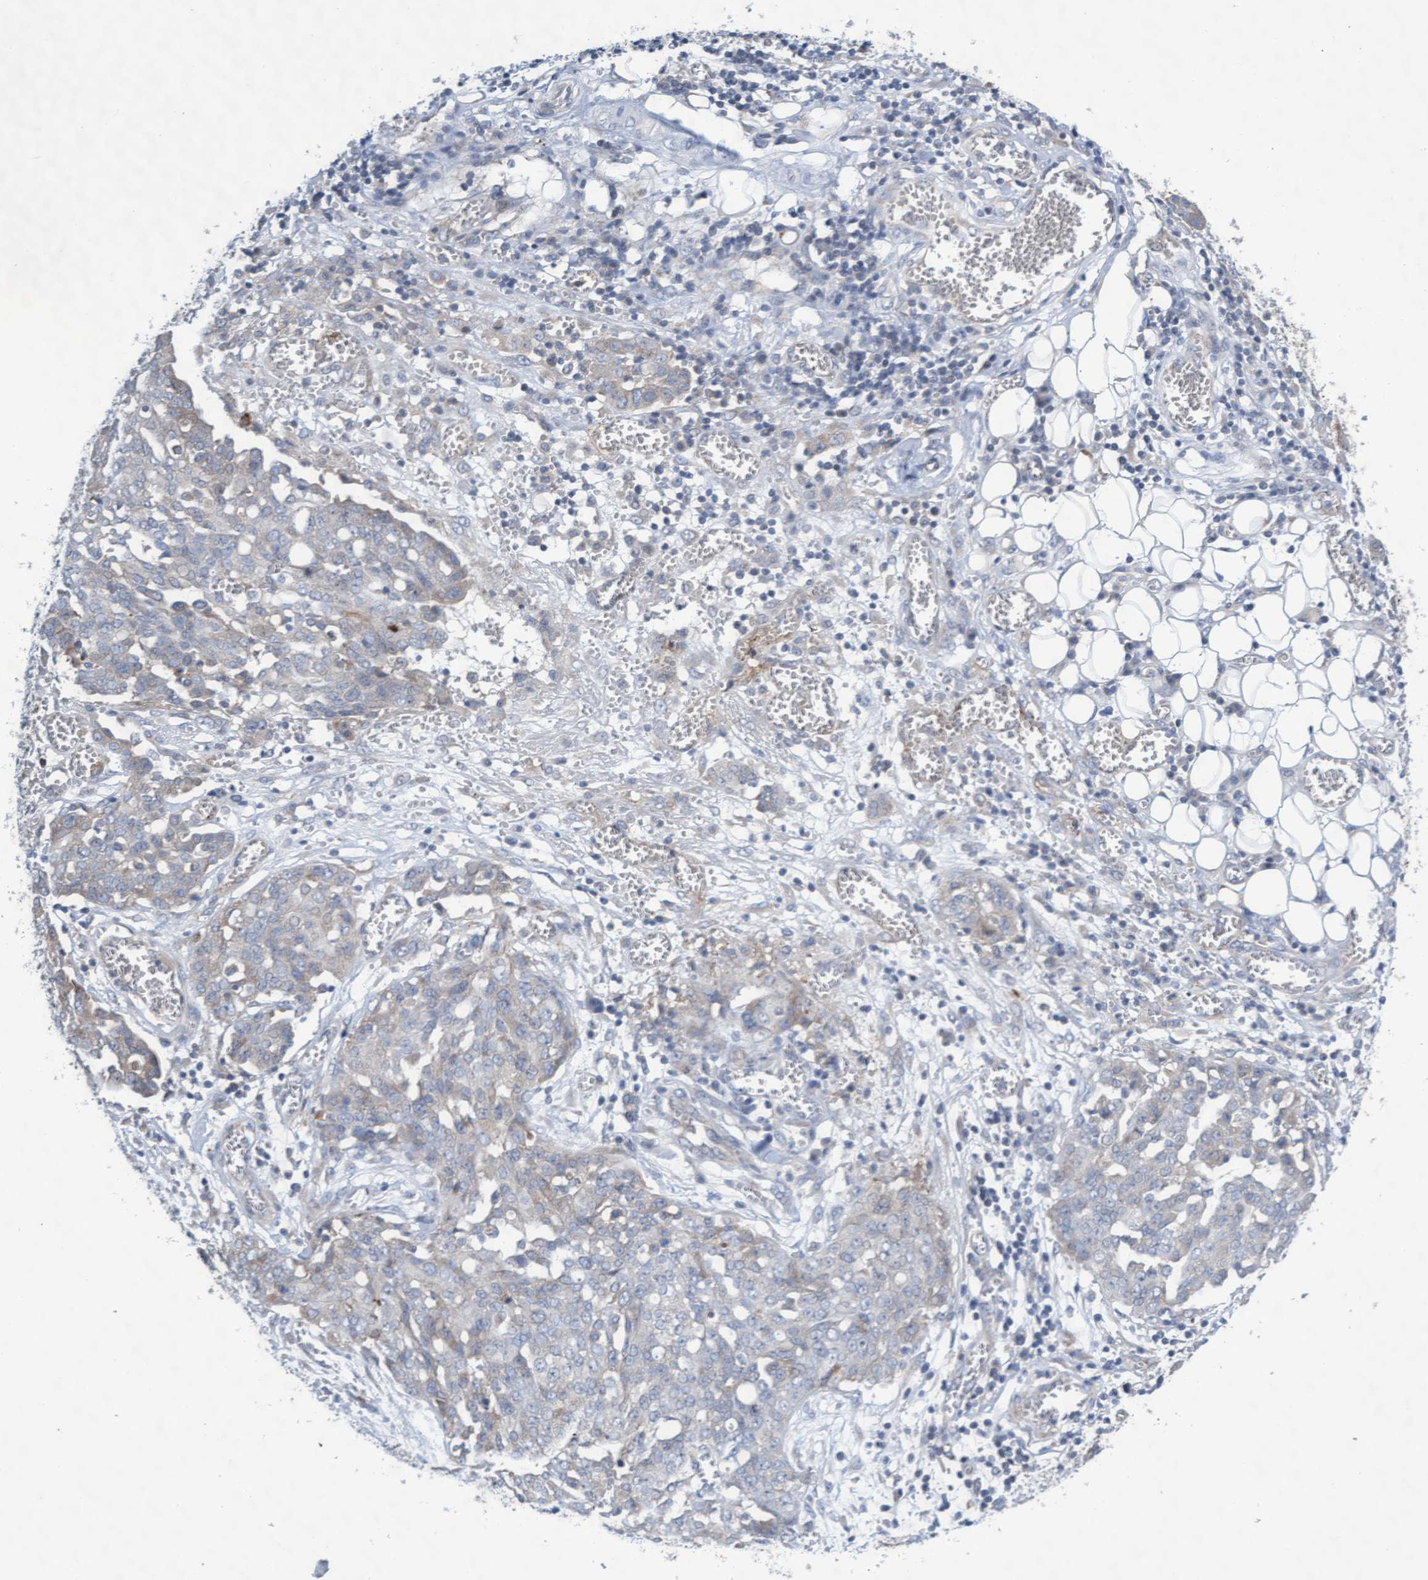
{"staining": {"intensity": "weak", "quantity": "25%-75%", "location": "cytoplasmic/membranous"}, "tissue": "ovarian cancer", "cell_type": "Tumor cells", "image_type": "cancer", "snomed": [{"axis": "morphology", "description": "Cystadenocarcinoma, serous, NOS"}, {"axis": "topography", "description": "Soft tissue"}, {"axis": "topography", "description": "Ovary"}], "caption": "Human ovarian cancer stained for a protein (brown) demonstrates weak cytoplasmic/membranous positive positivity in about 25%-75% of tumor cells.", "gene": "ABCF2", "patient": {"sex": "female", "age": 57}}